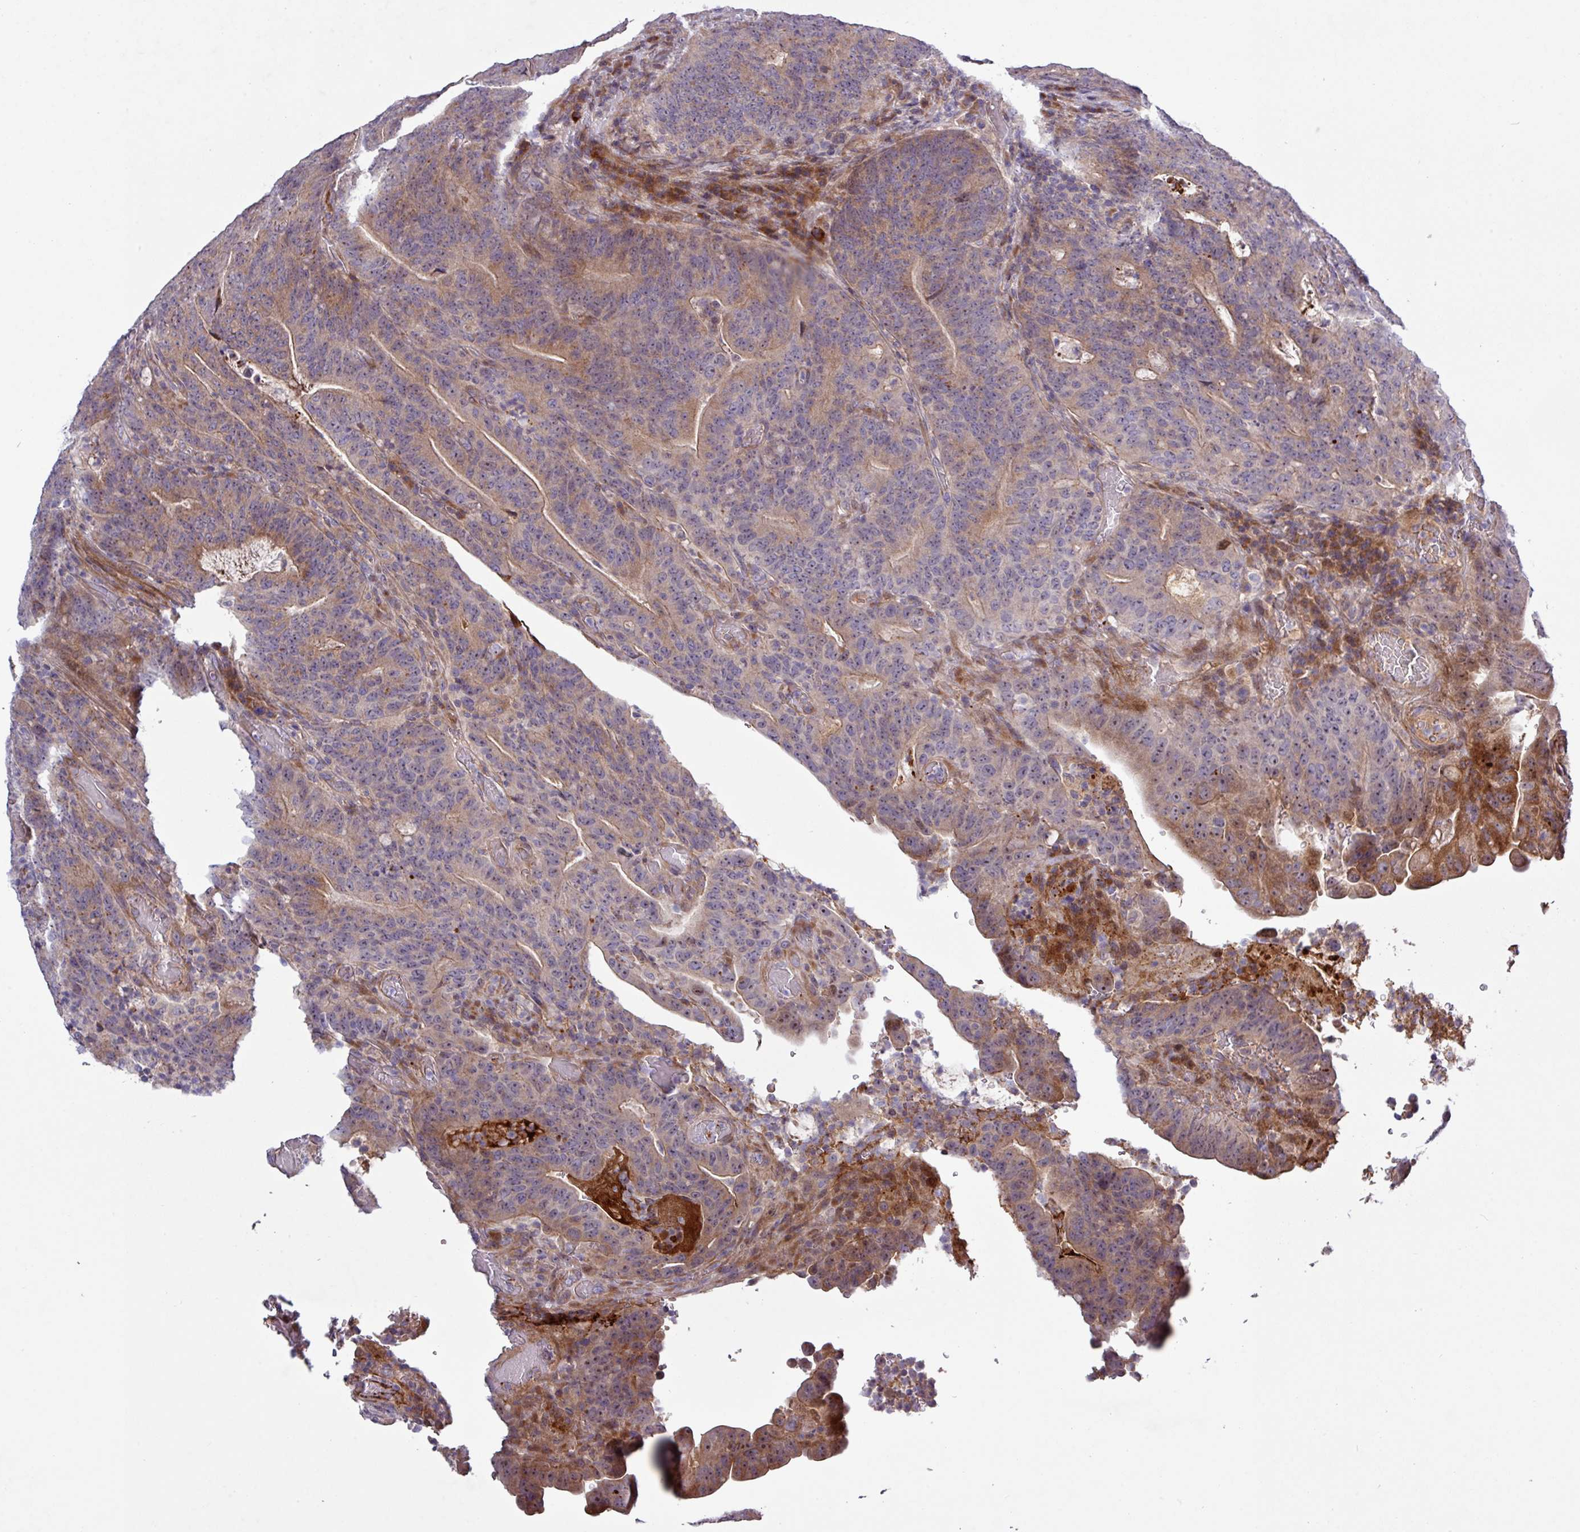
{"staining": {"intensity": "moderate", "quantity": "25%-75%", "location": "cytoplasmic/membranous"}, "tissue": "colorectal cancer", "cell_type": "Tumor cells", "image_type": "cancer", "snomed": [{"axis": "morphology", "description": "Normal tissue, NOS"}, {"axis": "morphology", "description": "Adenocarcinoma, NOS"}, {"axis": "topography", "description": "Colon"}], "caption": "High-magnification brightfield microscopy of adenocarcinoma (colorectal) stained with DAB (brown) and counterstained with hematoxylin (blue). tumor cells exhibit moderate cytoplasmic/membranous staining is identified in approximately25%-75% of cells.", "gene": "TNFSF12", "patient": {"sex": "female", "age": 75}}